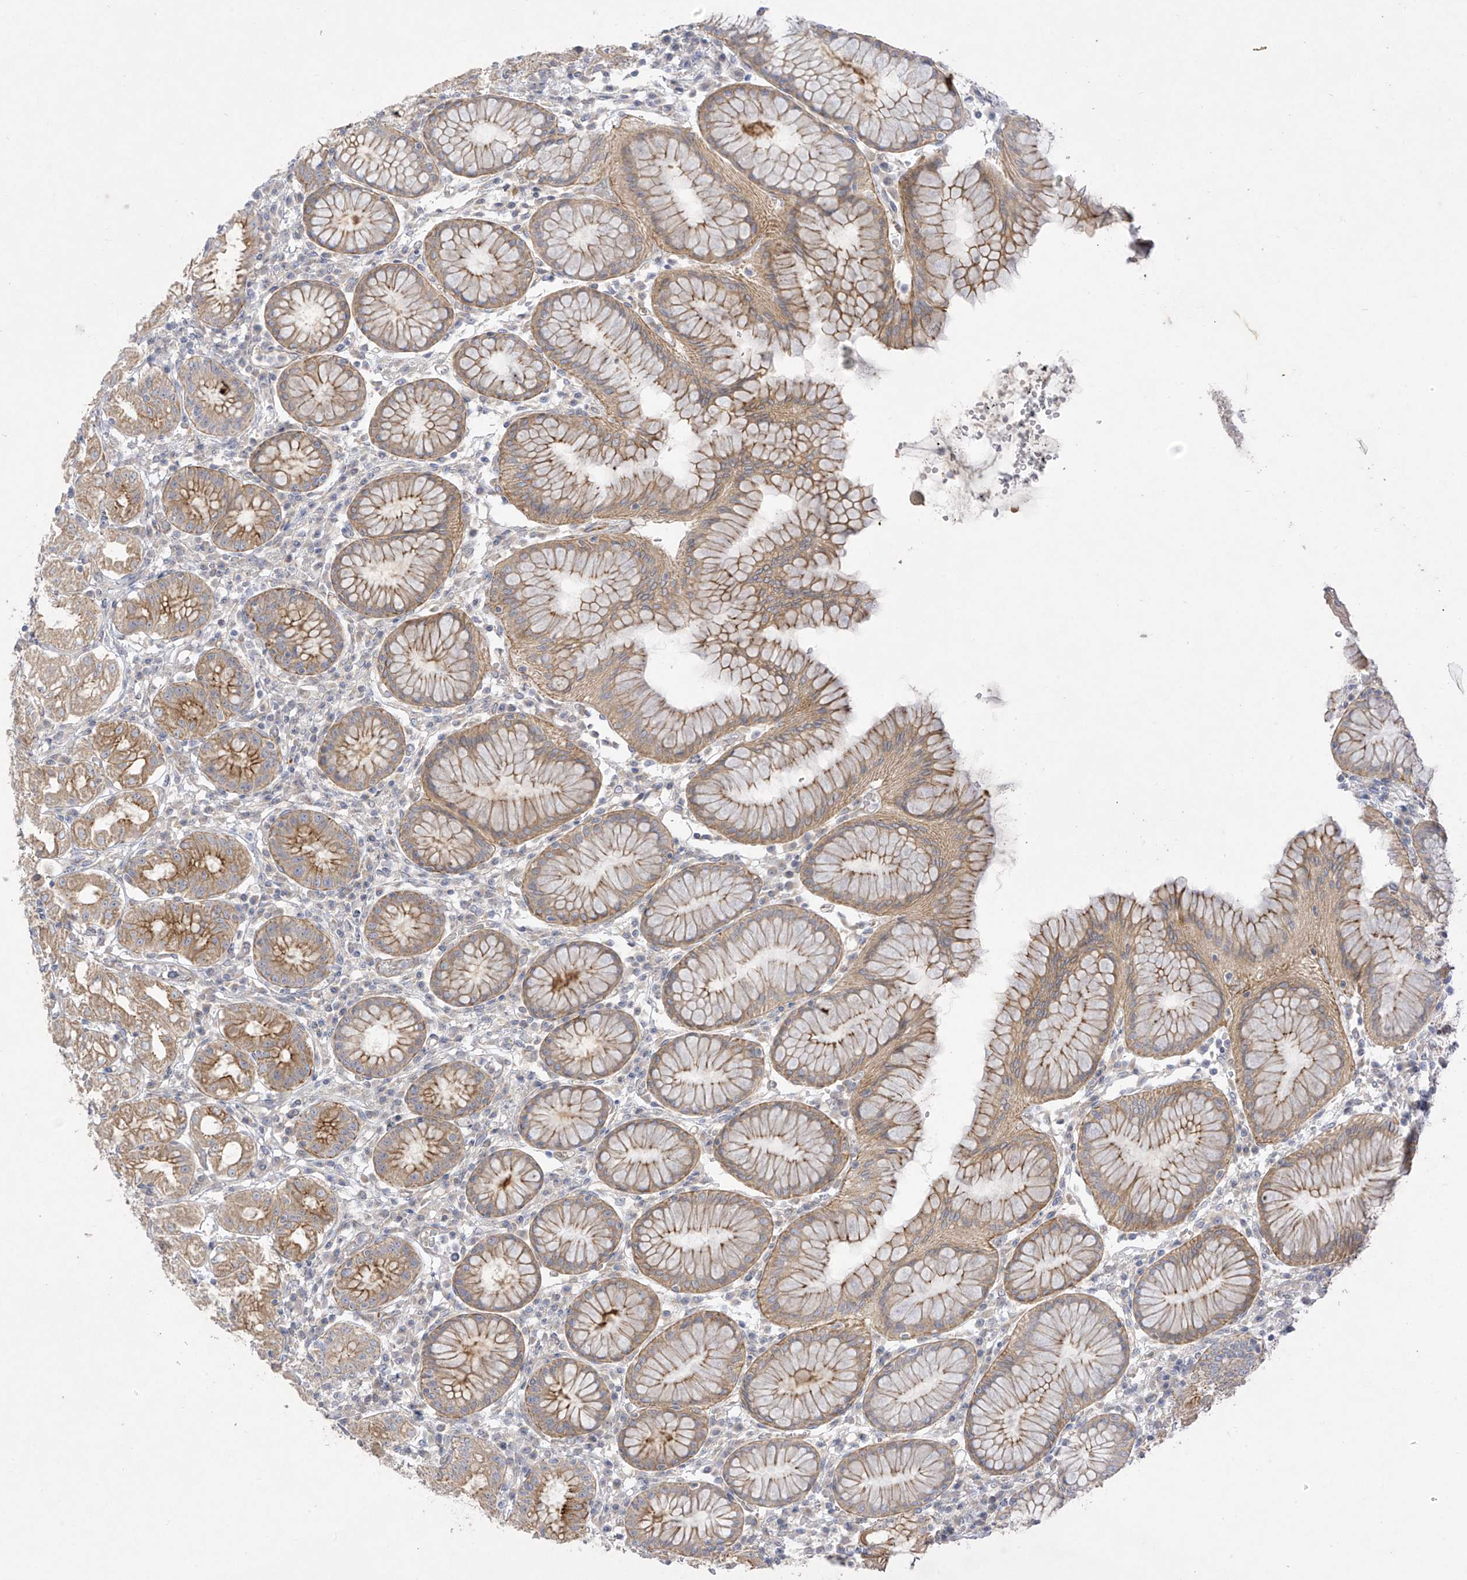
{"staining": {"intensity": "moderate", "quantity": ">75%", "location": "cytoplasmic/membranous"}, "tissue": "stomach", "cell_type": "Glandular cells", "image_type": "normal", "snomed": [{"axis": "morphology", "description": "Normal tissue, NOS"}, {"axis": "topography", "description": "Stomach"}, {"axis": "topography", "description": "Stomach, lower"}], "caption": "Immunohistochemistry image of unremarkable stomach: stomach stained using immunohistochemistry exhibits medium levels of moderate protein expression localized specifically in the cytoplasmic/membranous of glandular cells, appearing as a cytoplasmic/membranous brown color.", "gene": "EIPR1", "patient": {"sex": "female", "age": 56}}